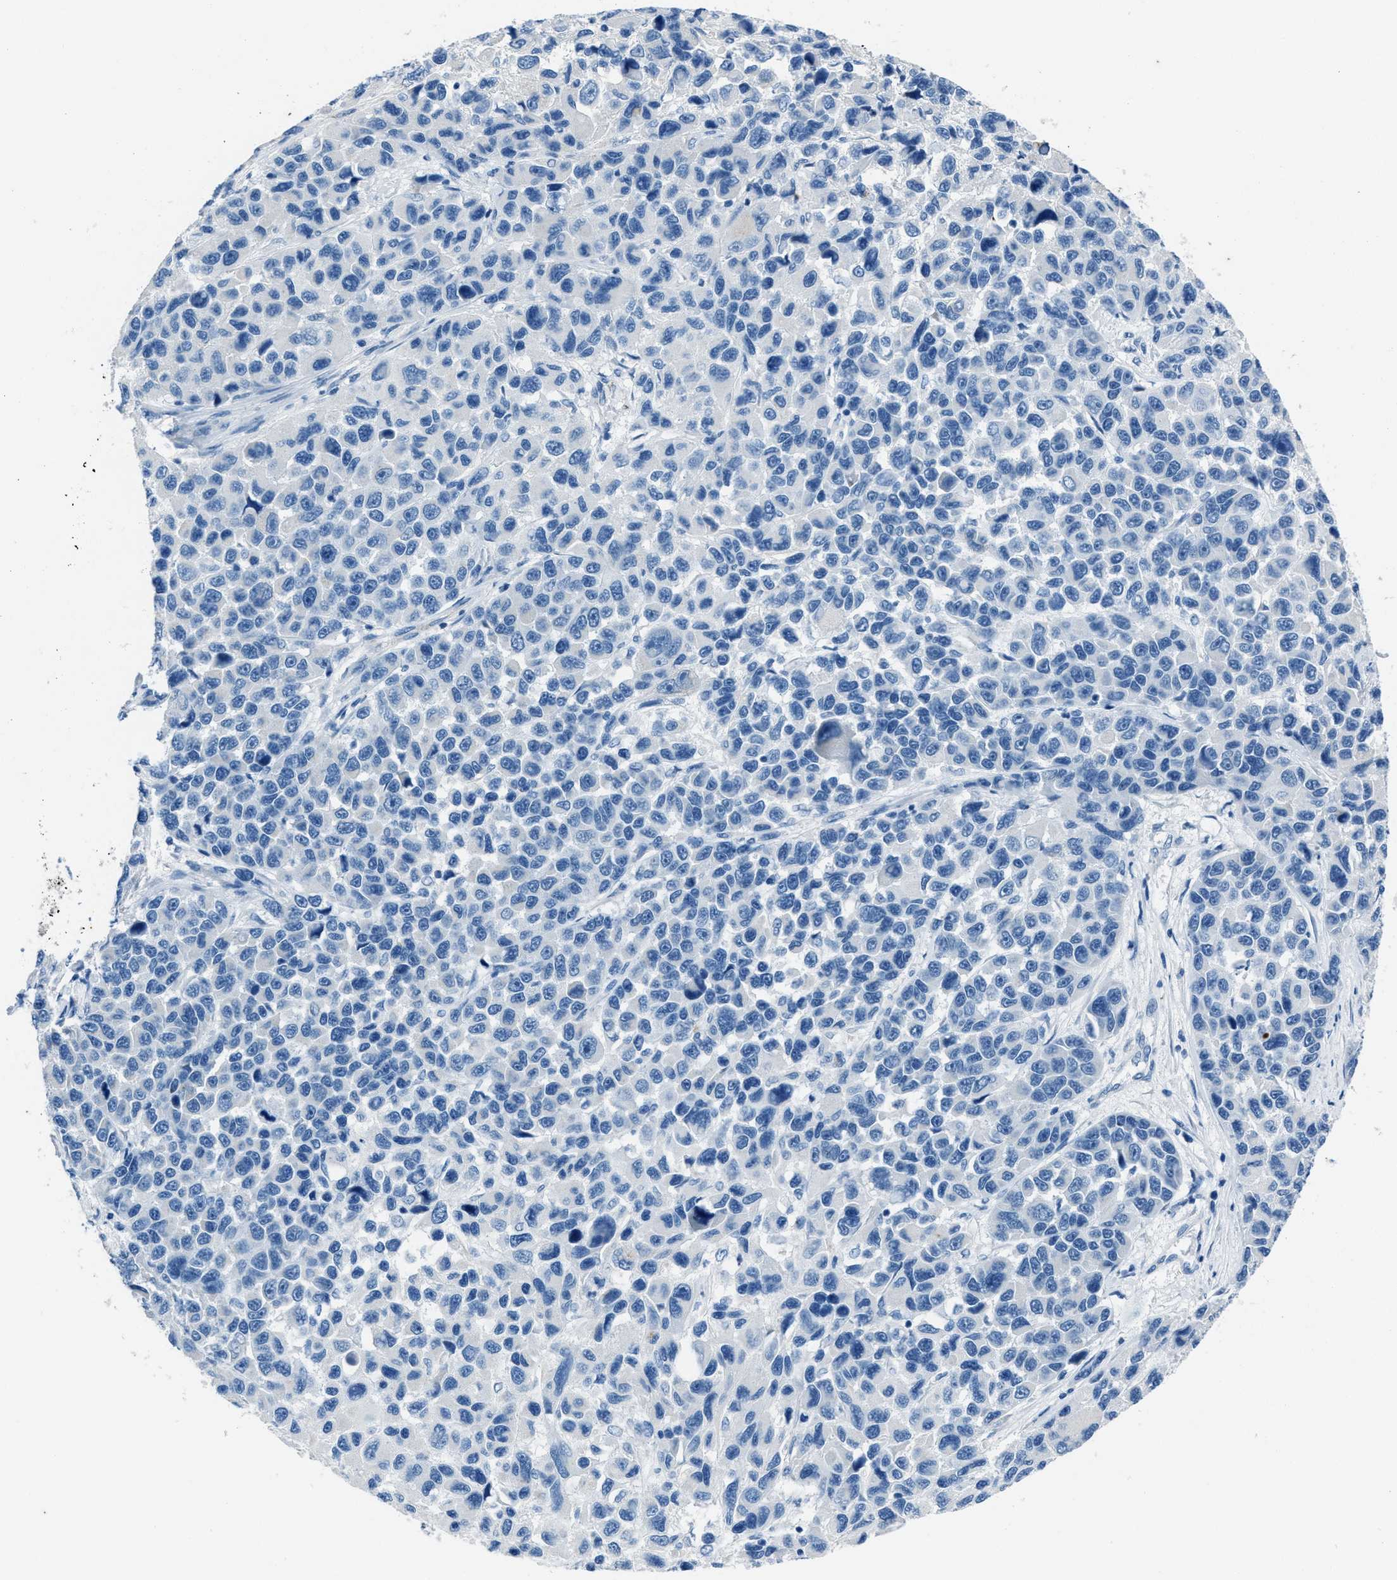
{"staining": {"intensity": "negative", "quantity": "none", "location": "none"}, "tissue": "melanoma", "cell_type": "Tumor cells", "image_type": "cancer", "snomed": [{"axis": "morphology", "description": "Malignant melanoma, NOS"}, {"axis": "topography", "description": "Skin"}], "caption": "Protein analysis of malignant melanoma displays no significant staining in tumor cells.", "gene": "AMACR", "patient": {"sex": "male", "age": 53}}